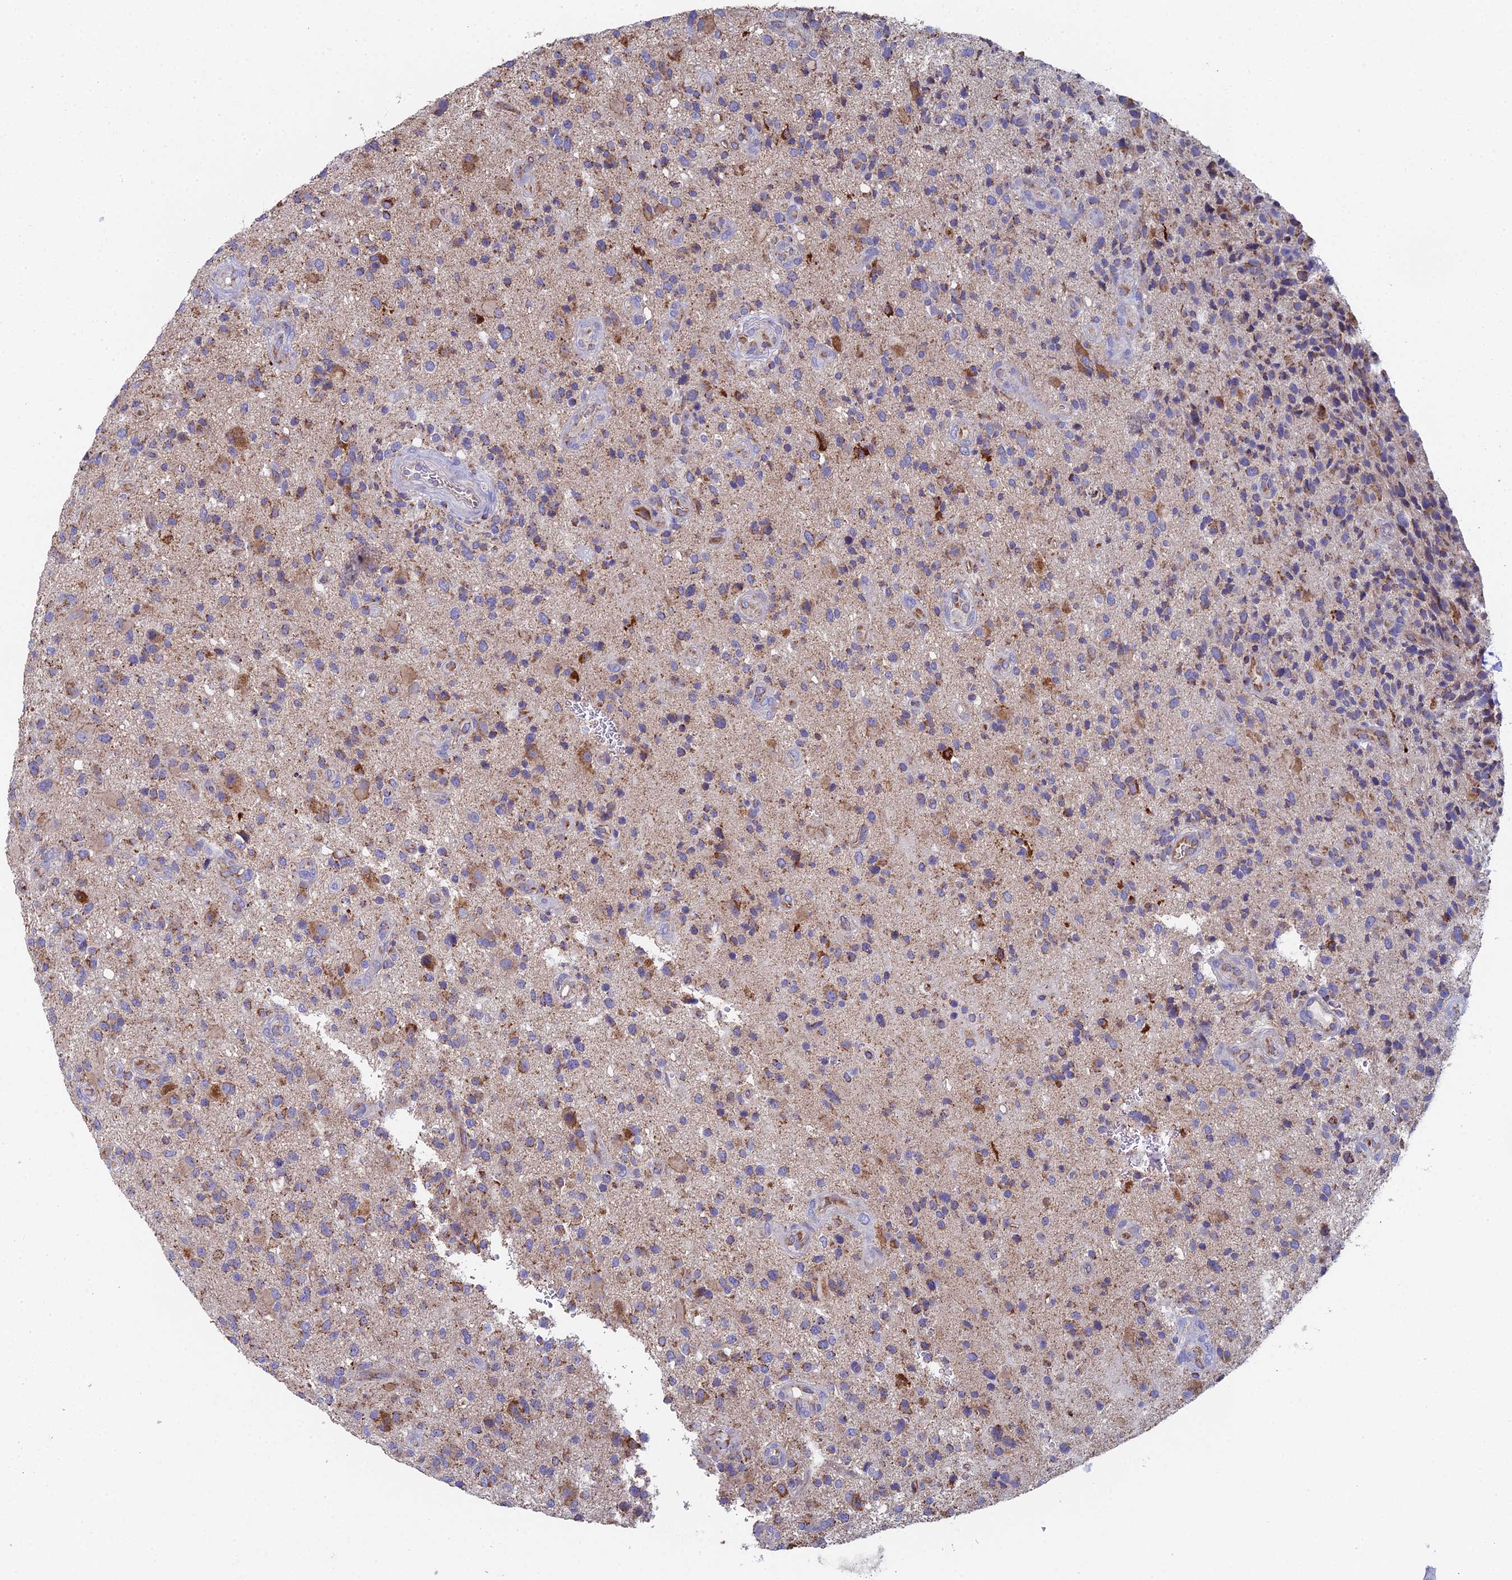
{"staining": {"intensity": "moderate", "quantity": "25%-75%", "location": "cytoplasmic/membranous"}, "tissue": "glioma", "cell_type": "Tumor cells", "image_type": "cancer", "snomed": [{"axis": "morphology", "description": "Glioma, malignant, High grade"}, {"axis": "topography", "description": "Brain"}], "caption": "Protein positivity by immunohistochemistry shows moderate cytoplasmic/membranous positivity in approximately 25%-75% of tumor cells in glioma. (Stains: DAB (3,3'-diaminobenzidine) in brown, nuclei in blue, Microscopy: brightfield microscopy at high magnification).", "gene": "SPOCK2", "patient": {"sex": "male", "age": 47}}